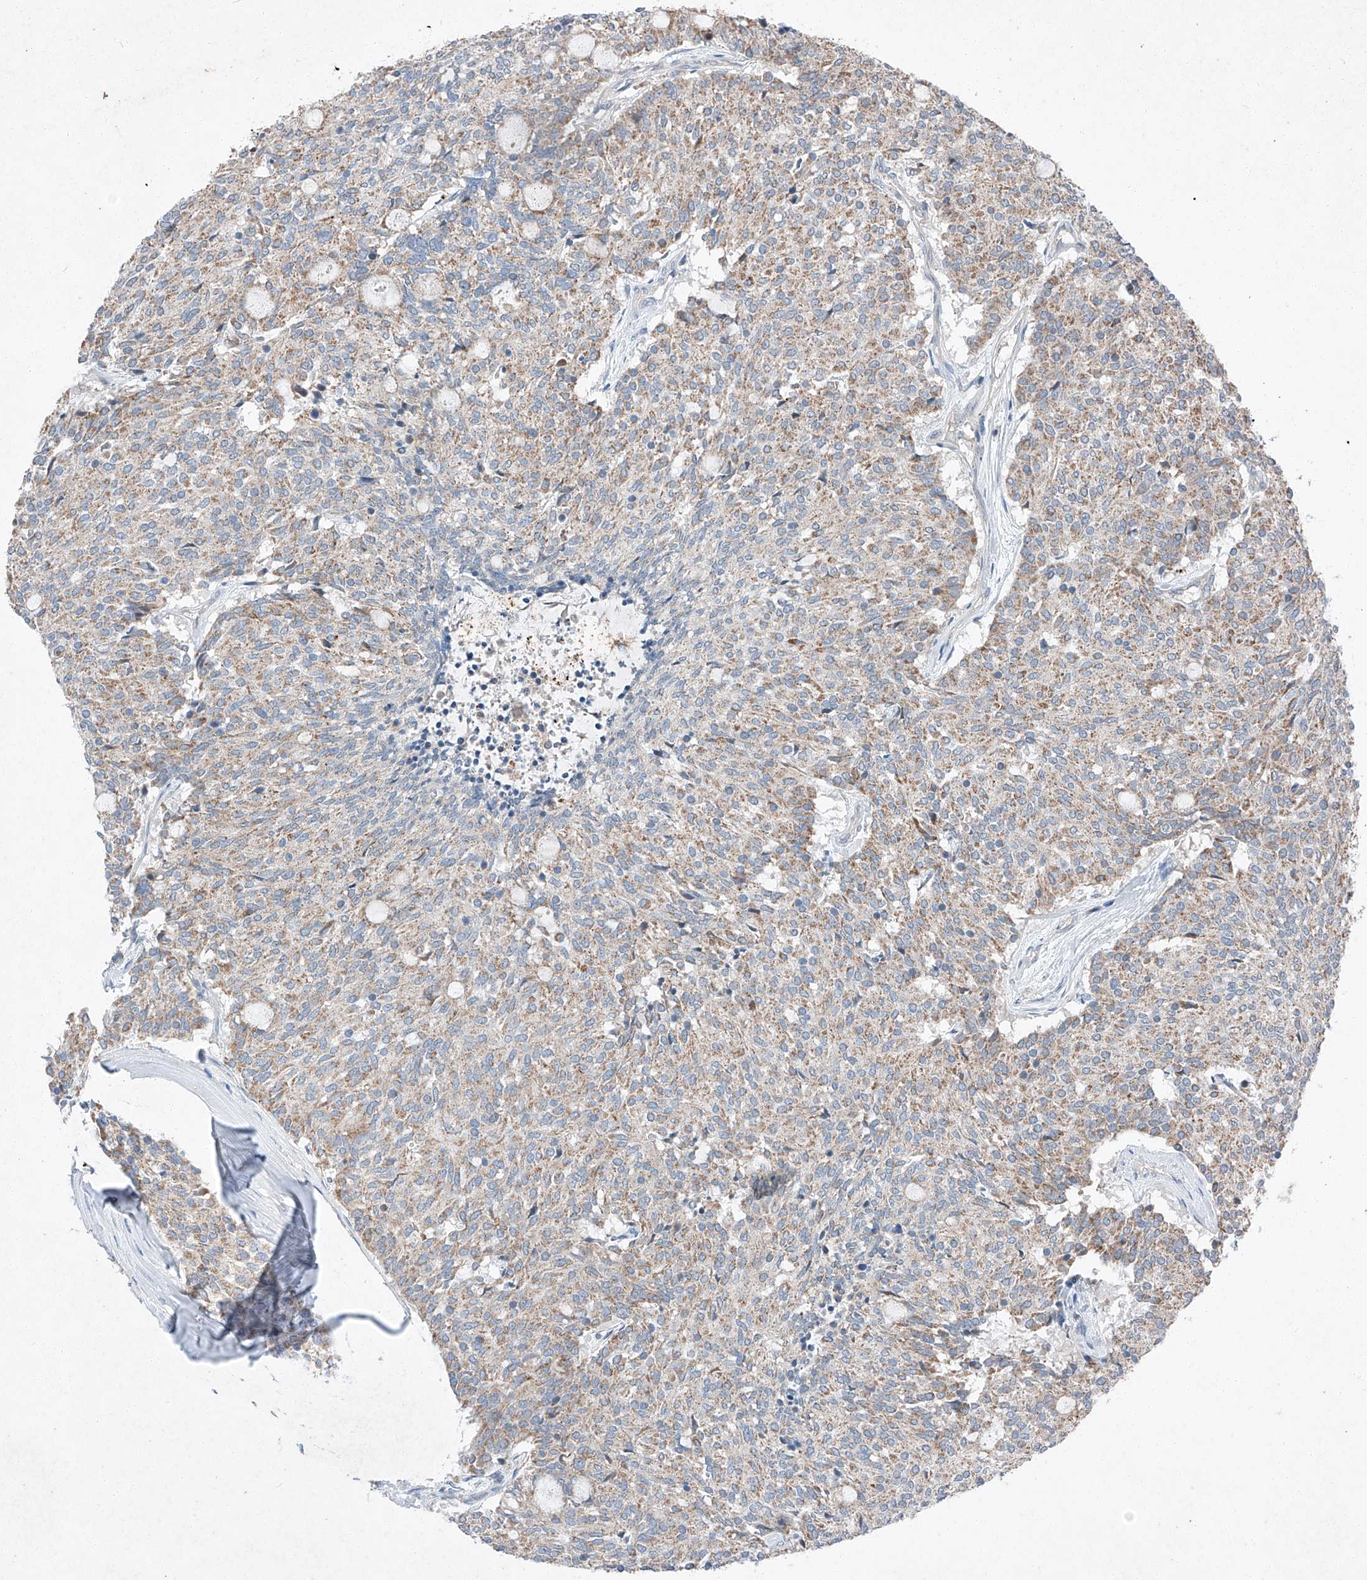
{"staining": {"intensity": "weak", "quantity": ">75%", "location": "cytoplasmic/membranous"}, "tissue": "carcinoid", "cell_type": "Tumor cells", "image_type": "cancer", "snomed": [{"axis": "morphology", "description": "Carcinoid, malignant, NOS"}, {"axis": "topography", "description": "Pancreas"}], "caption": "Tumor cells display weak cytoplasmic/membranous staining in approximately >75% of cells in carcinoid (malignant). (DAB (3,3'-diaminobenzidine) = brown stain, brightfield microscopy at high magnification).", "gene": "RUSC1", "patient": {"sex": "female", "age": 54}}